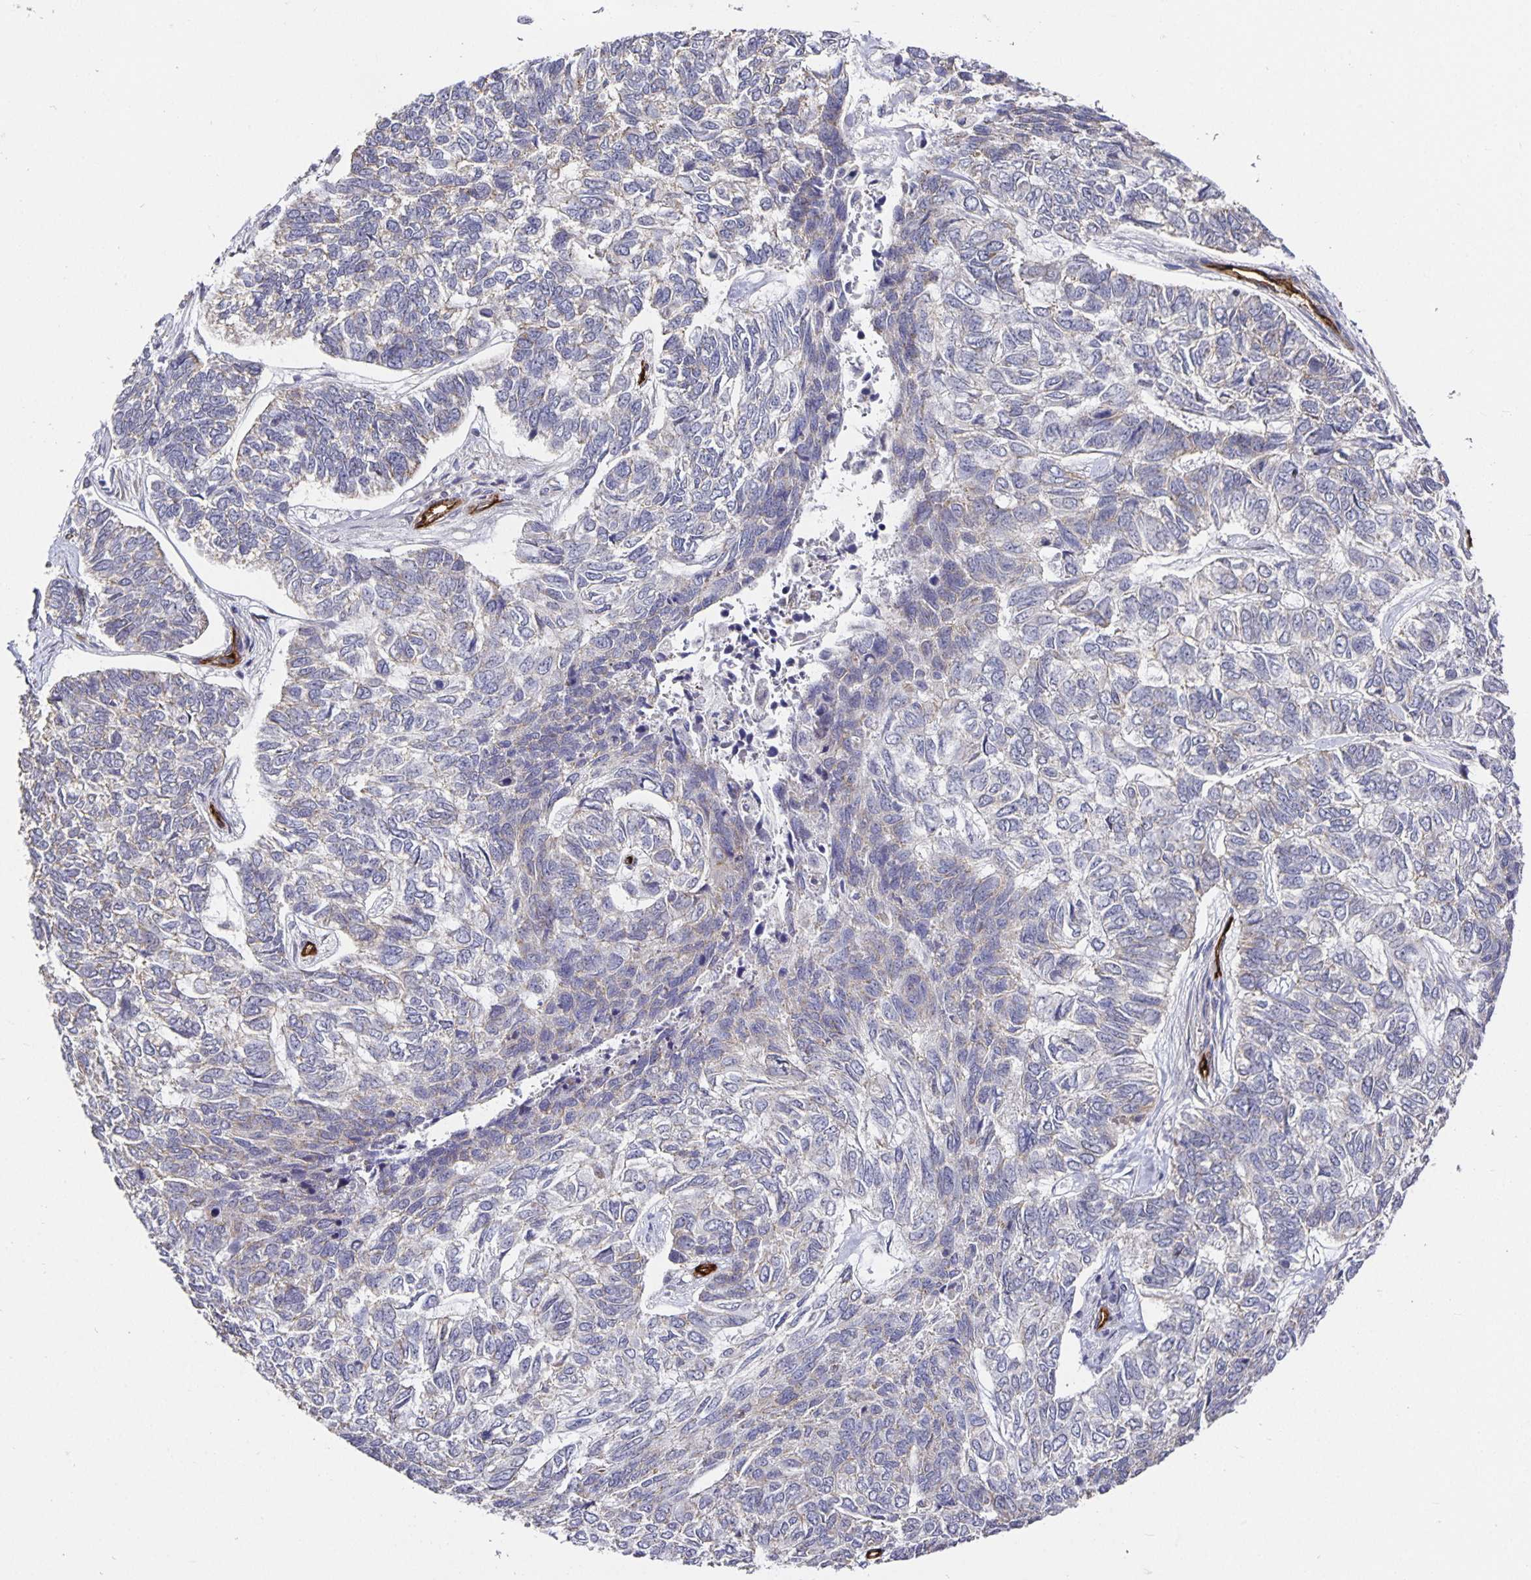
{"staining": {"intensity": "negative", "quantity": "none", "location": "none"}, "tissue": "skin cancer", "cell_type": "Tumor cells", "image_type": "cancer", "snomed": [{"axis": "morphology", "description": "Basal cell carcinoma"}, {"axis": "topography", "description": "Skin"}], "caption": "A photomicrograph of skin cancer stained for a protein reveals no brown staining in tumor cells. (DAB immunohistochemistry visualized using brightfield microscopy, high magnification).", "gene": "PODXL", "patient": {"sex": "female", "age": 65}}